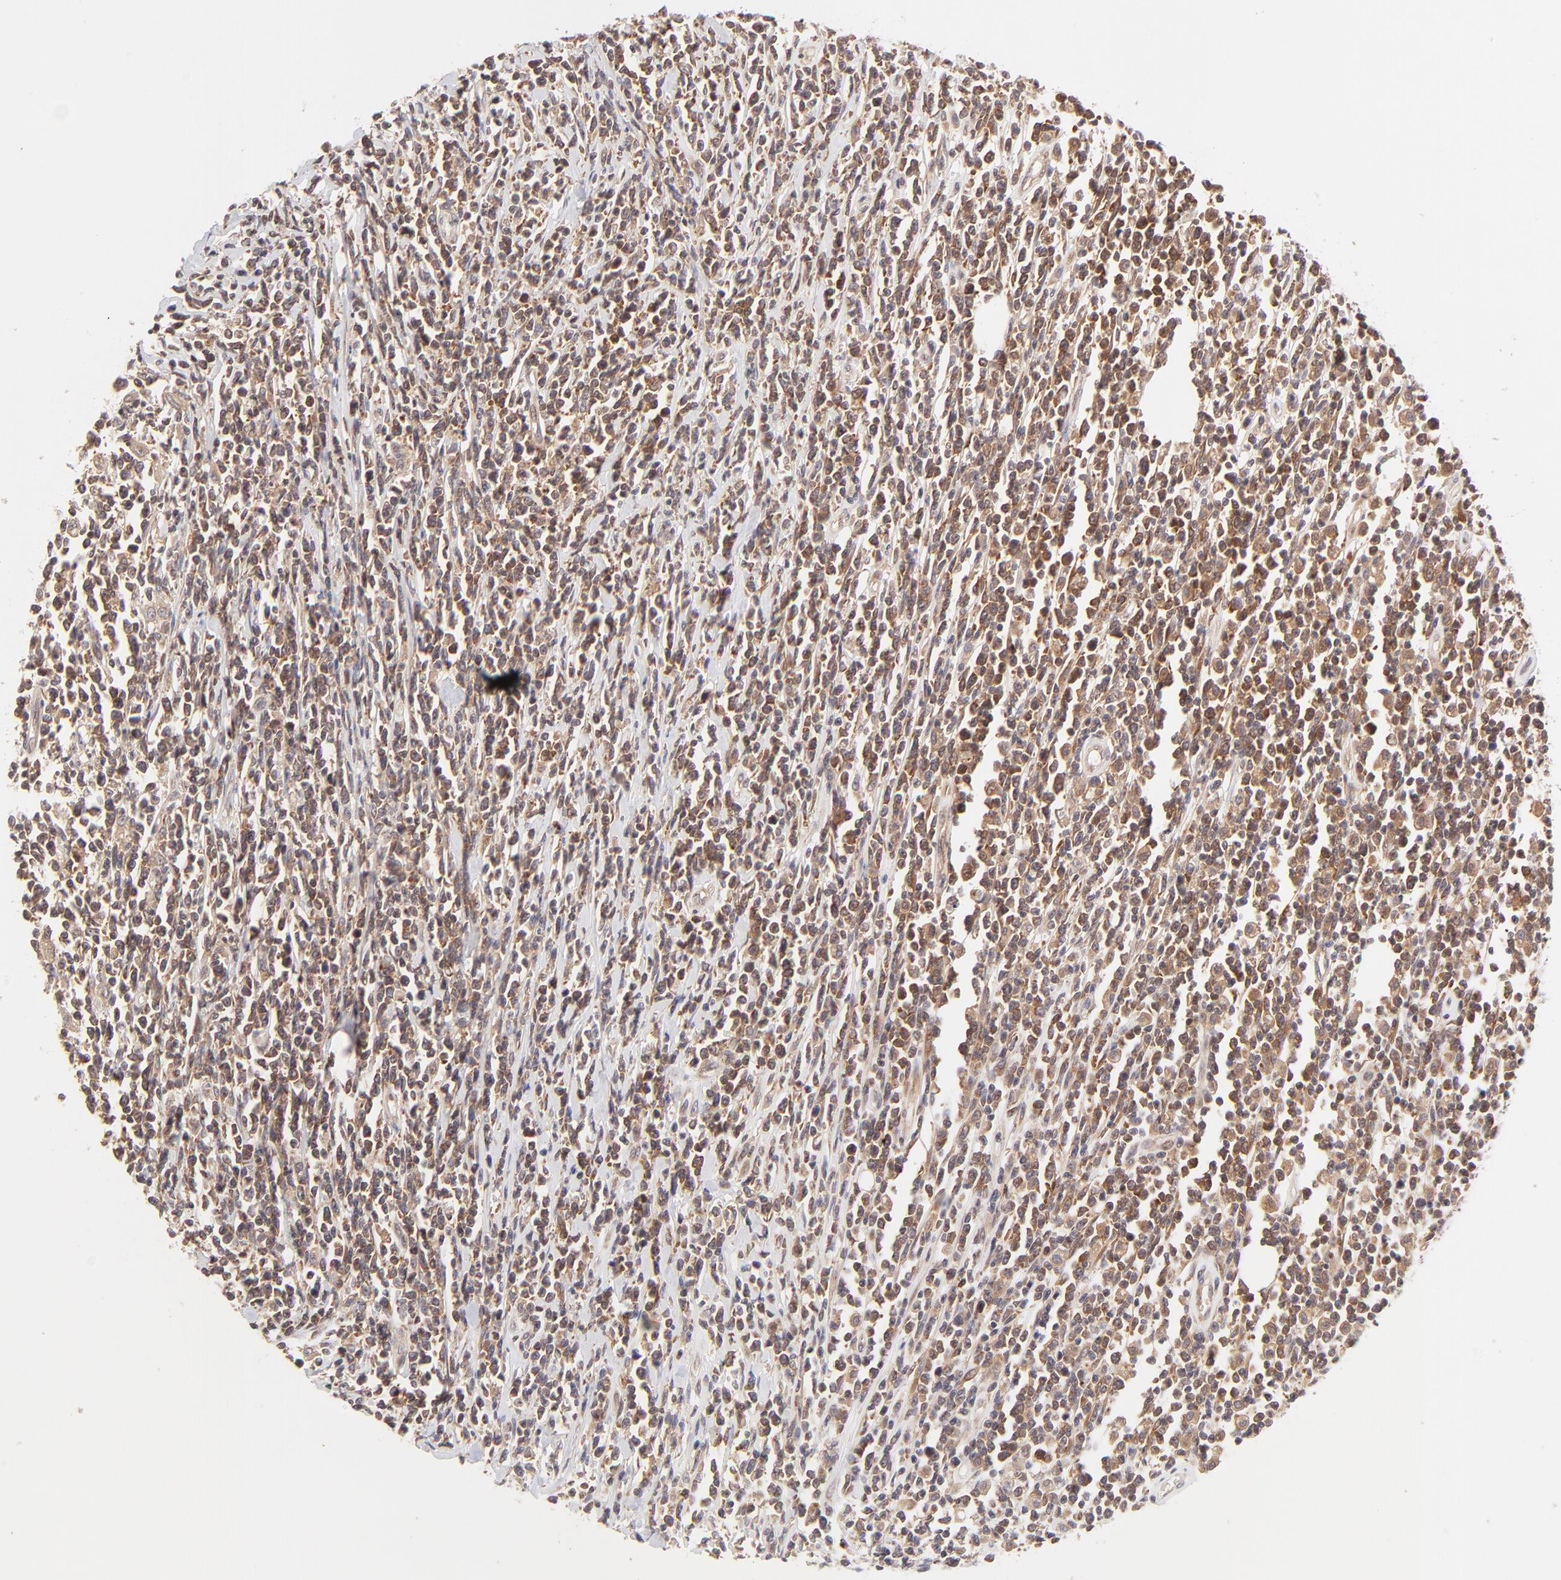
{"staining": {"intensity": "moderate", "quantity": ">75%", "location": "cytoplasmic/membranous"}, "tissue": "lymphoma", "cell_type": "Tumor cells", "image_type": "cancer", "snomed": [{"axis": "morphology", "description": "Malignant lymphoma, non-Hodgkin's type, High grade"}, {"axis": "topography", "description": "Colon"}], "caption": "This photomicrograph demonstrates immunohistochemistry (IHC) staining of human lymphoma, with medium moderate cytoplasmic/membranous expression in about >75% of tumor cells.", "gene": "TNRC6B", "patient": {"sex": "male", "age": 82}}